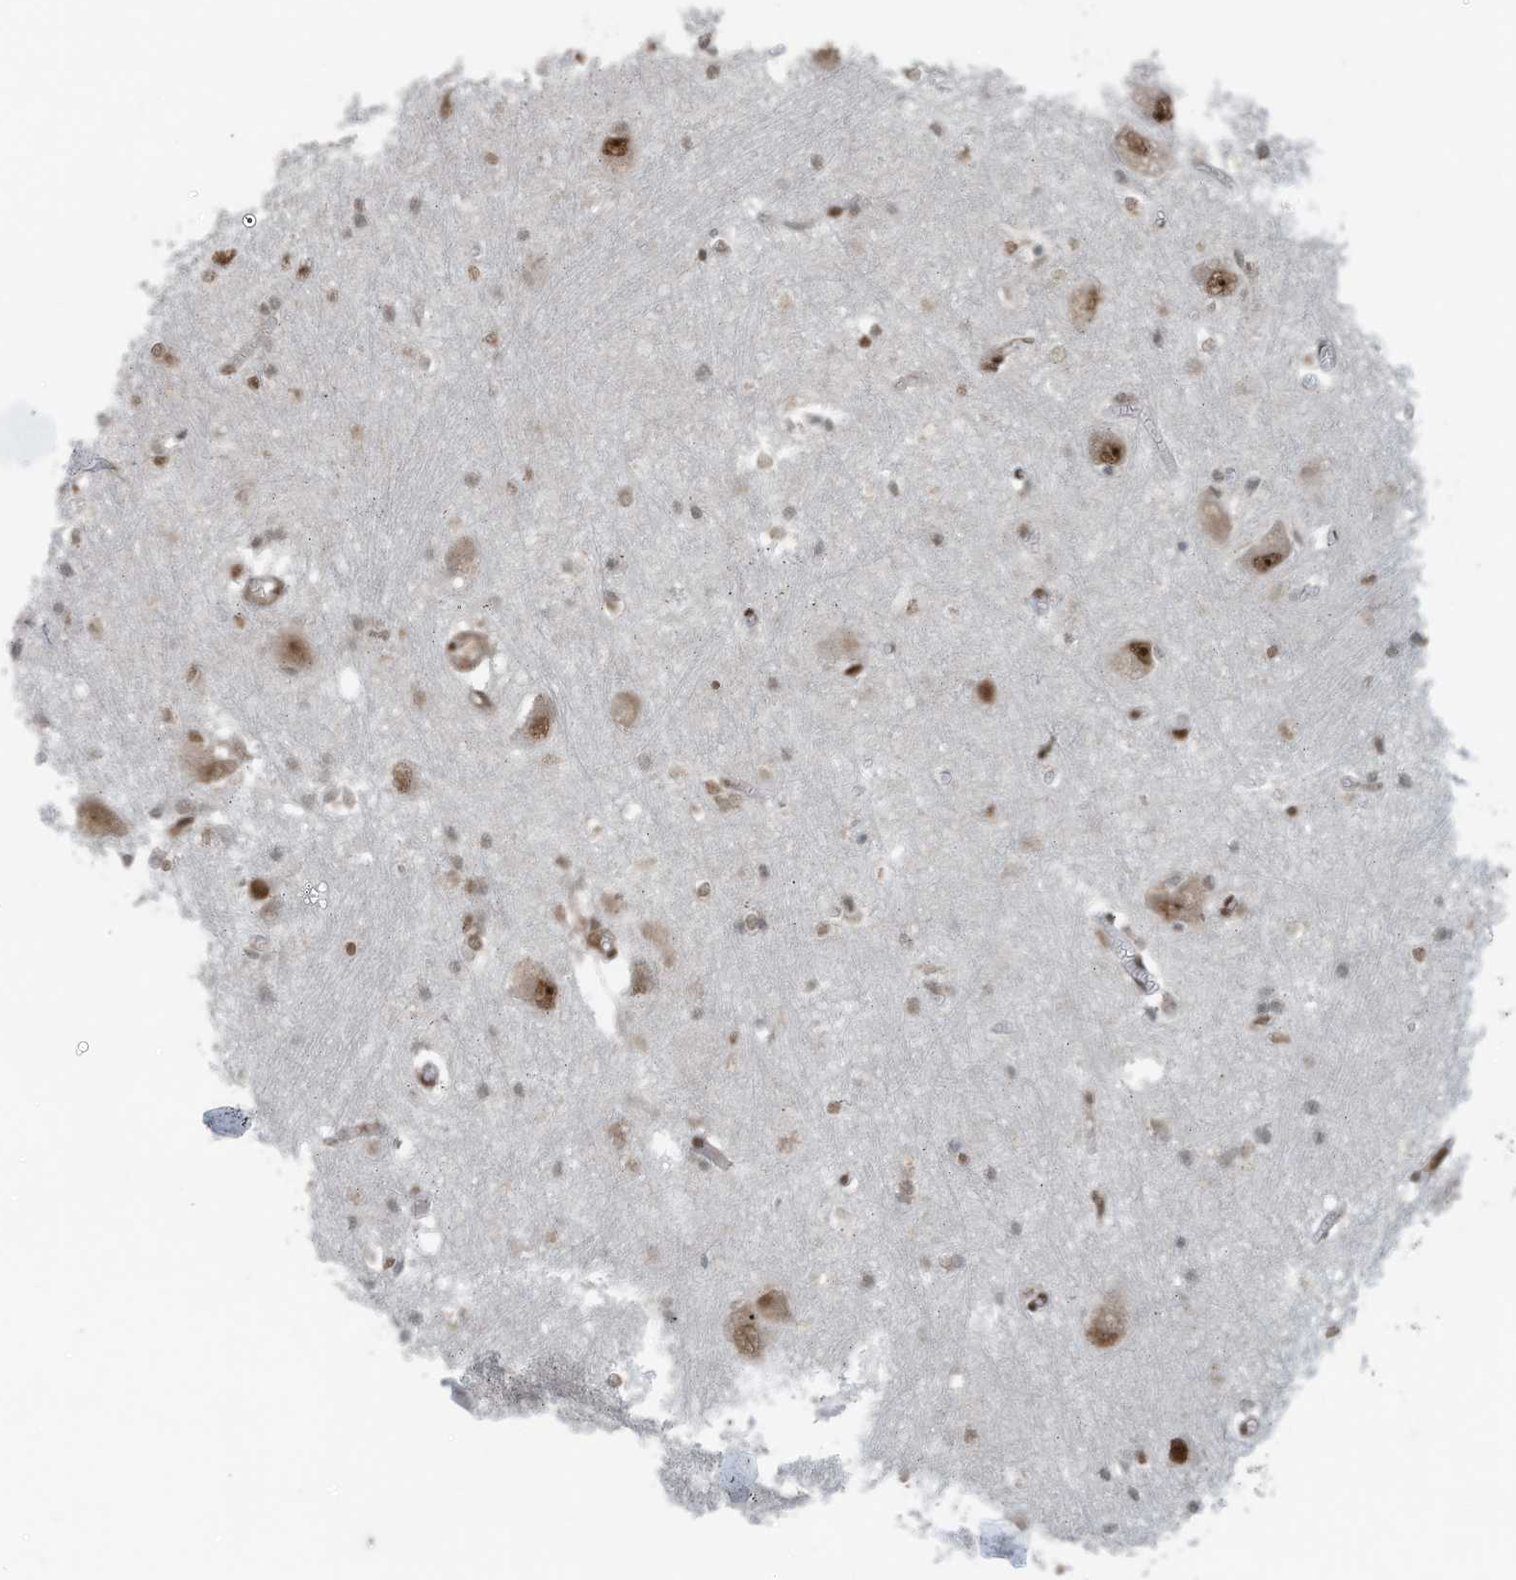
{"staining": {"intensity": "moderate", "quantity": "25%-75%", "location": "nuclear"}, "tissue": "caudate", "cell_type": "Glial cells", "image_type": "normal", "snomed": [{"axis": "morphology", "description": "Normal tissue, NOS"}, {"axis": "topography", "description": "Lateral ventricle wall"}], "caption": "Protein expression analysis of normal caudate demonstrates moderate nuclear expression in about 25%-75% of glial cells. The staining is performed using DAB brown chromogen to label protein expression. The nuclei are counter-stained blue using hematoxylin.", "gene": "PCNP", "patient": {"sex": "male", "age": 37}}